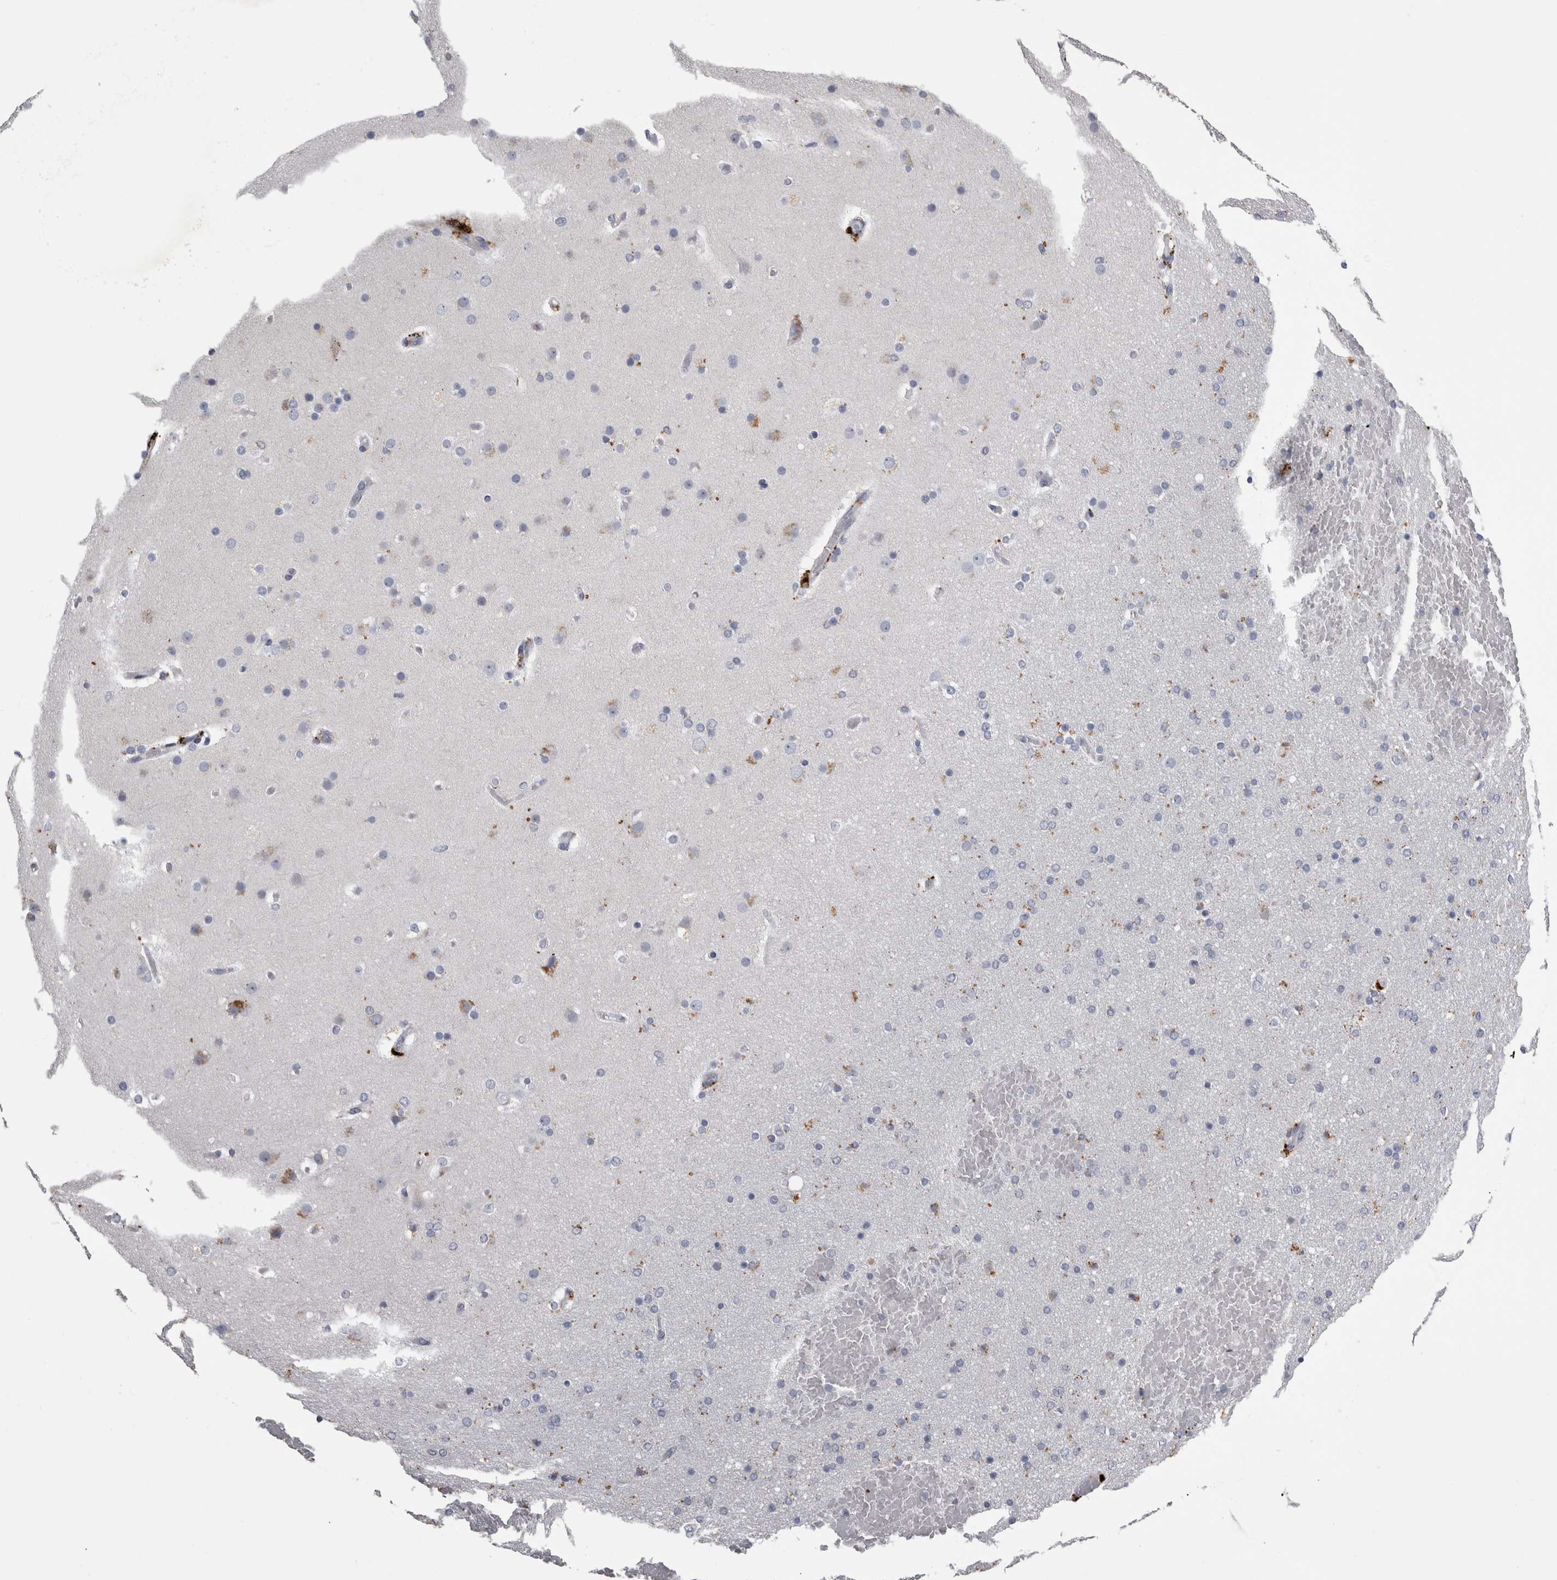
{"staining": {"intensity": "negative", "quantity": "none", "location": "none"}, "tissue": "glioma", "cell_type": "Tumor cells", "image_type": "cancer", "snomed": [{"axis": "morphology", "description": "Glioma, malignant, High grade"}, {"axis": "topography", "description": "Cerebral cortex"}], "caption": "An immunohistochemistry histopathology image of malignant high-grade glioma is shown. There is no staining in tumor cells of malignant high-grade glioma.", "gene": "DPP7", "patient": {"sex": "female", "age": 36}}